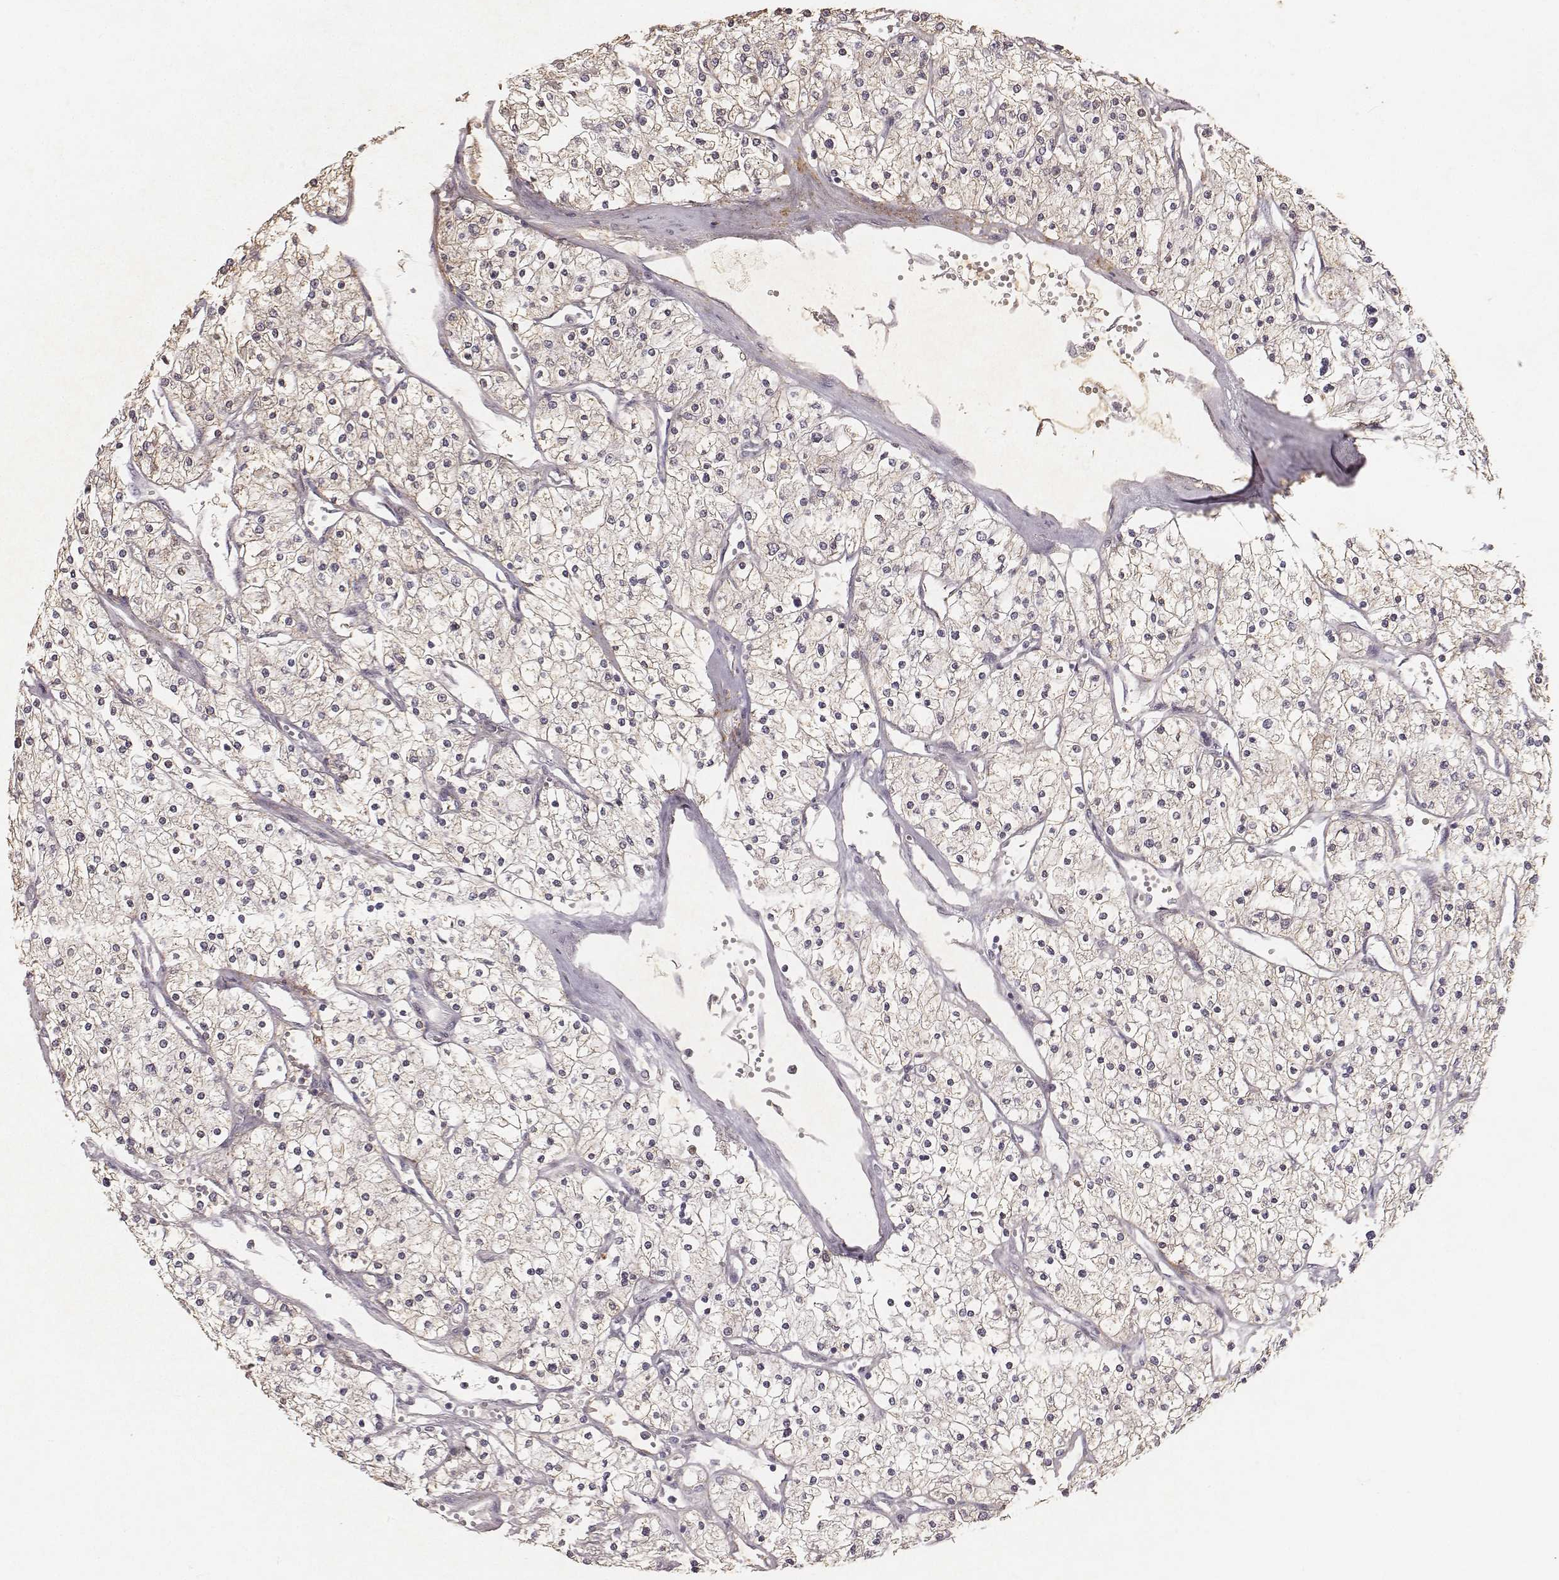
{"staining": {"intensity": "negative", "quantity": "none", "location": "none"}, "tissue": "renal cancer", "cell_type": "Tumor cells", "image_type": "cancer", "snomed": [{"axis": "morphology", "description": "Adenocarcinoma, NOS"}, {"axis": "topography", "description": "Kidney"}], "caption": "Adenocarcinoma (renal) stained for a protein using immunohistochemistry exhibits no positivity tumor cells.", "gene": "MADCAM1", "patient": {"sex": "male", "age": 80}}